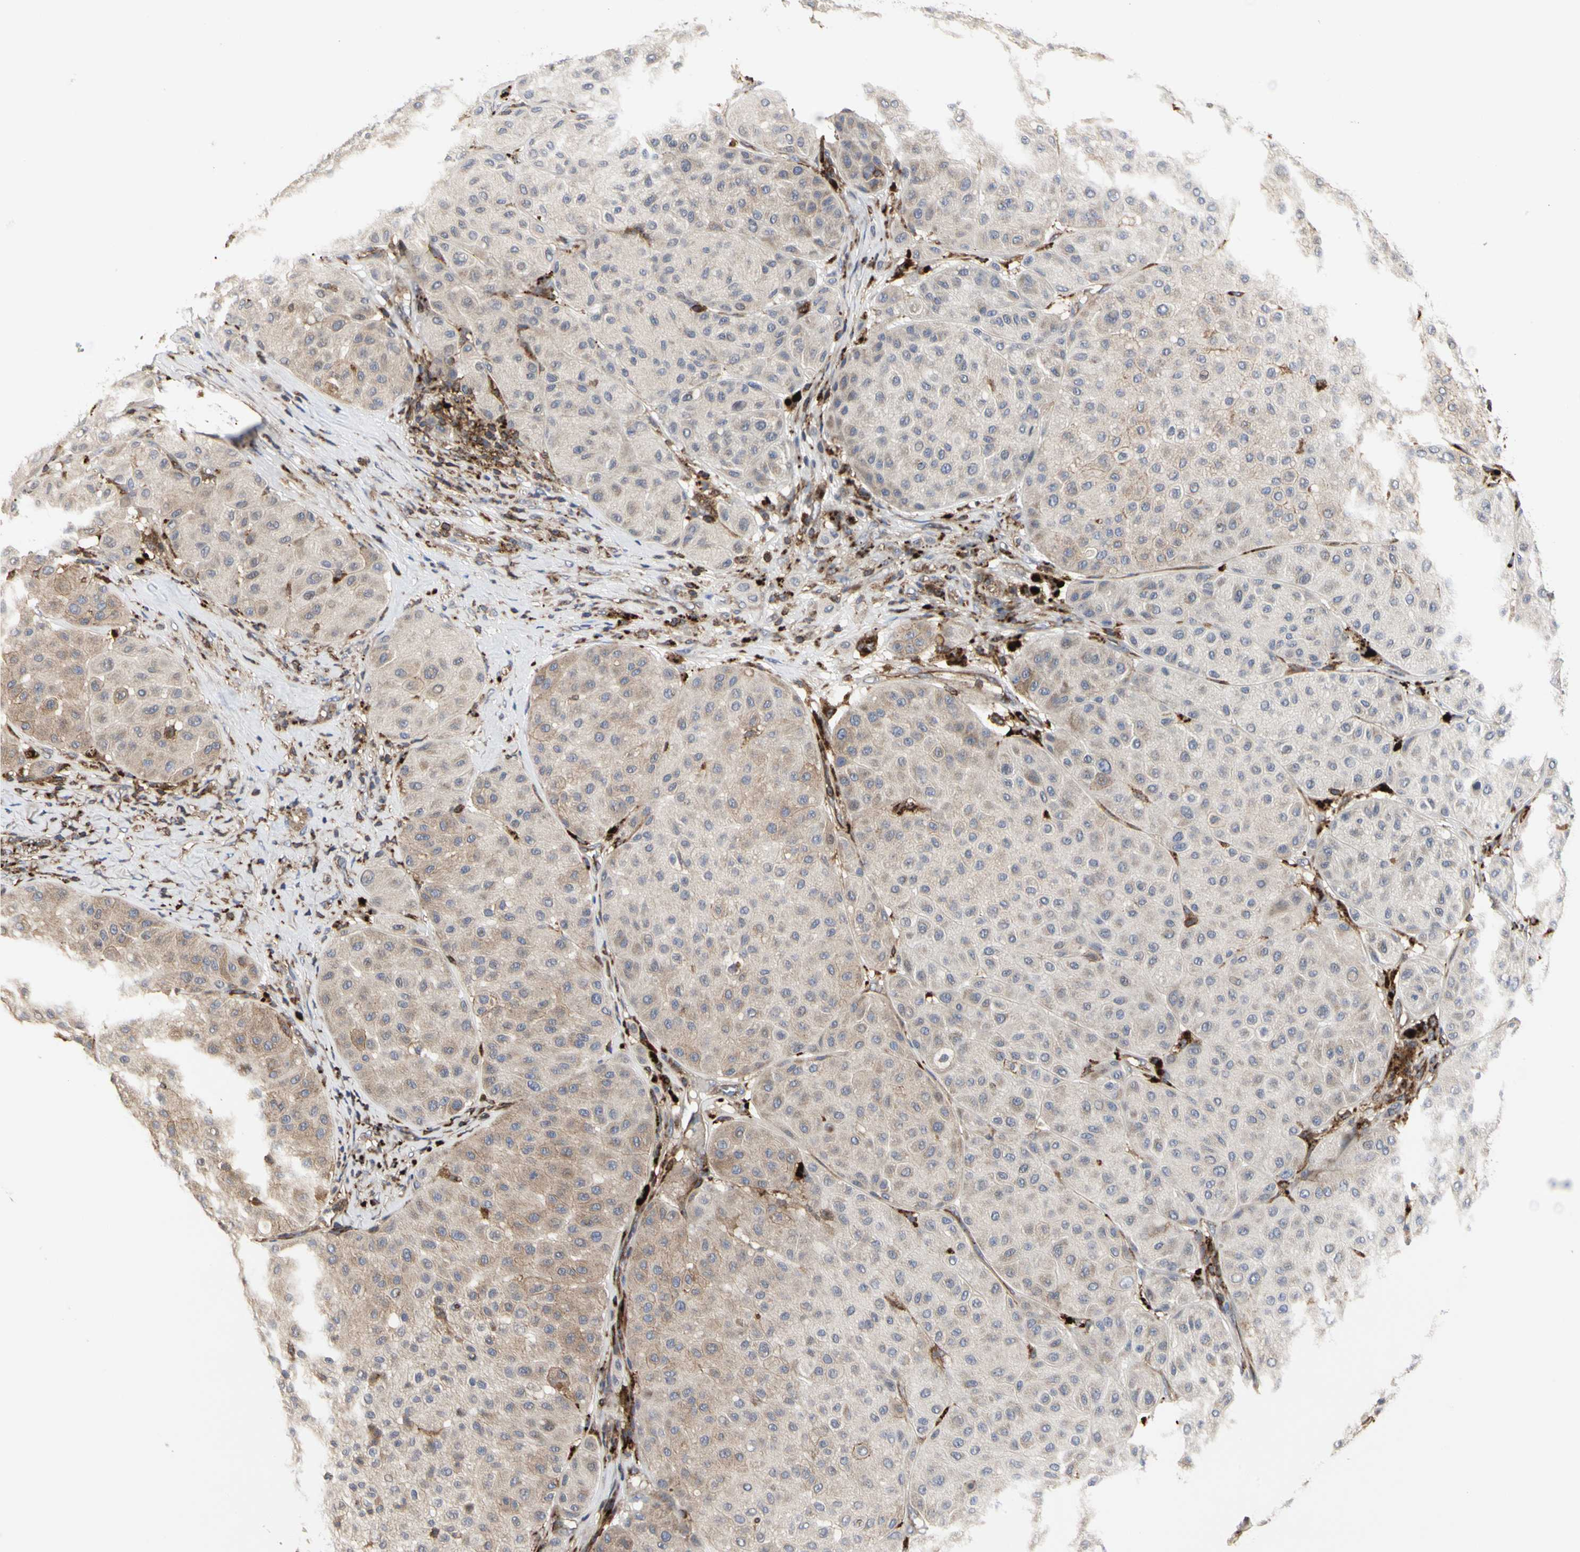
{"staining": {"intensity": "weak", "quantity": "25%-75%", "location": "cytoplasmic/membranous"}, "tissue": "melanoma", "cell_type": "Tumor cells", "image_type": "cancer", "snomed": [{"axis": "morphology", "description": "Normal tissue, NOS"}, {"axis": "morphology", "description": "Malignant melanoma, Metastatic site"}, {"axis": "topography", "description": "Skin"}], "caption": "Protein expression analysis of melanoma reveals weak cytoplasmic/membranous staining in approximately 25%-75% of tumor cells. The staining was performed using DAB, with brown indicating positive protein expression. Nuclei are stained blue with hematoxylin.", "gene": "NAPG", "patient": {"sex": "male", "age": 41}}